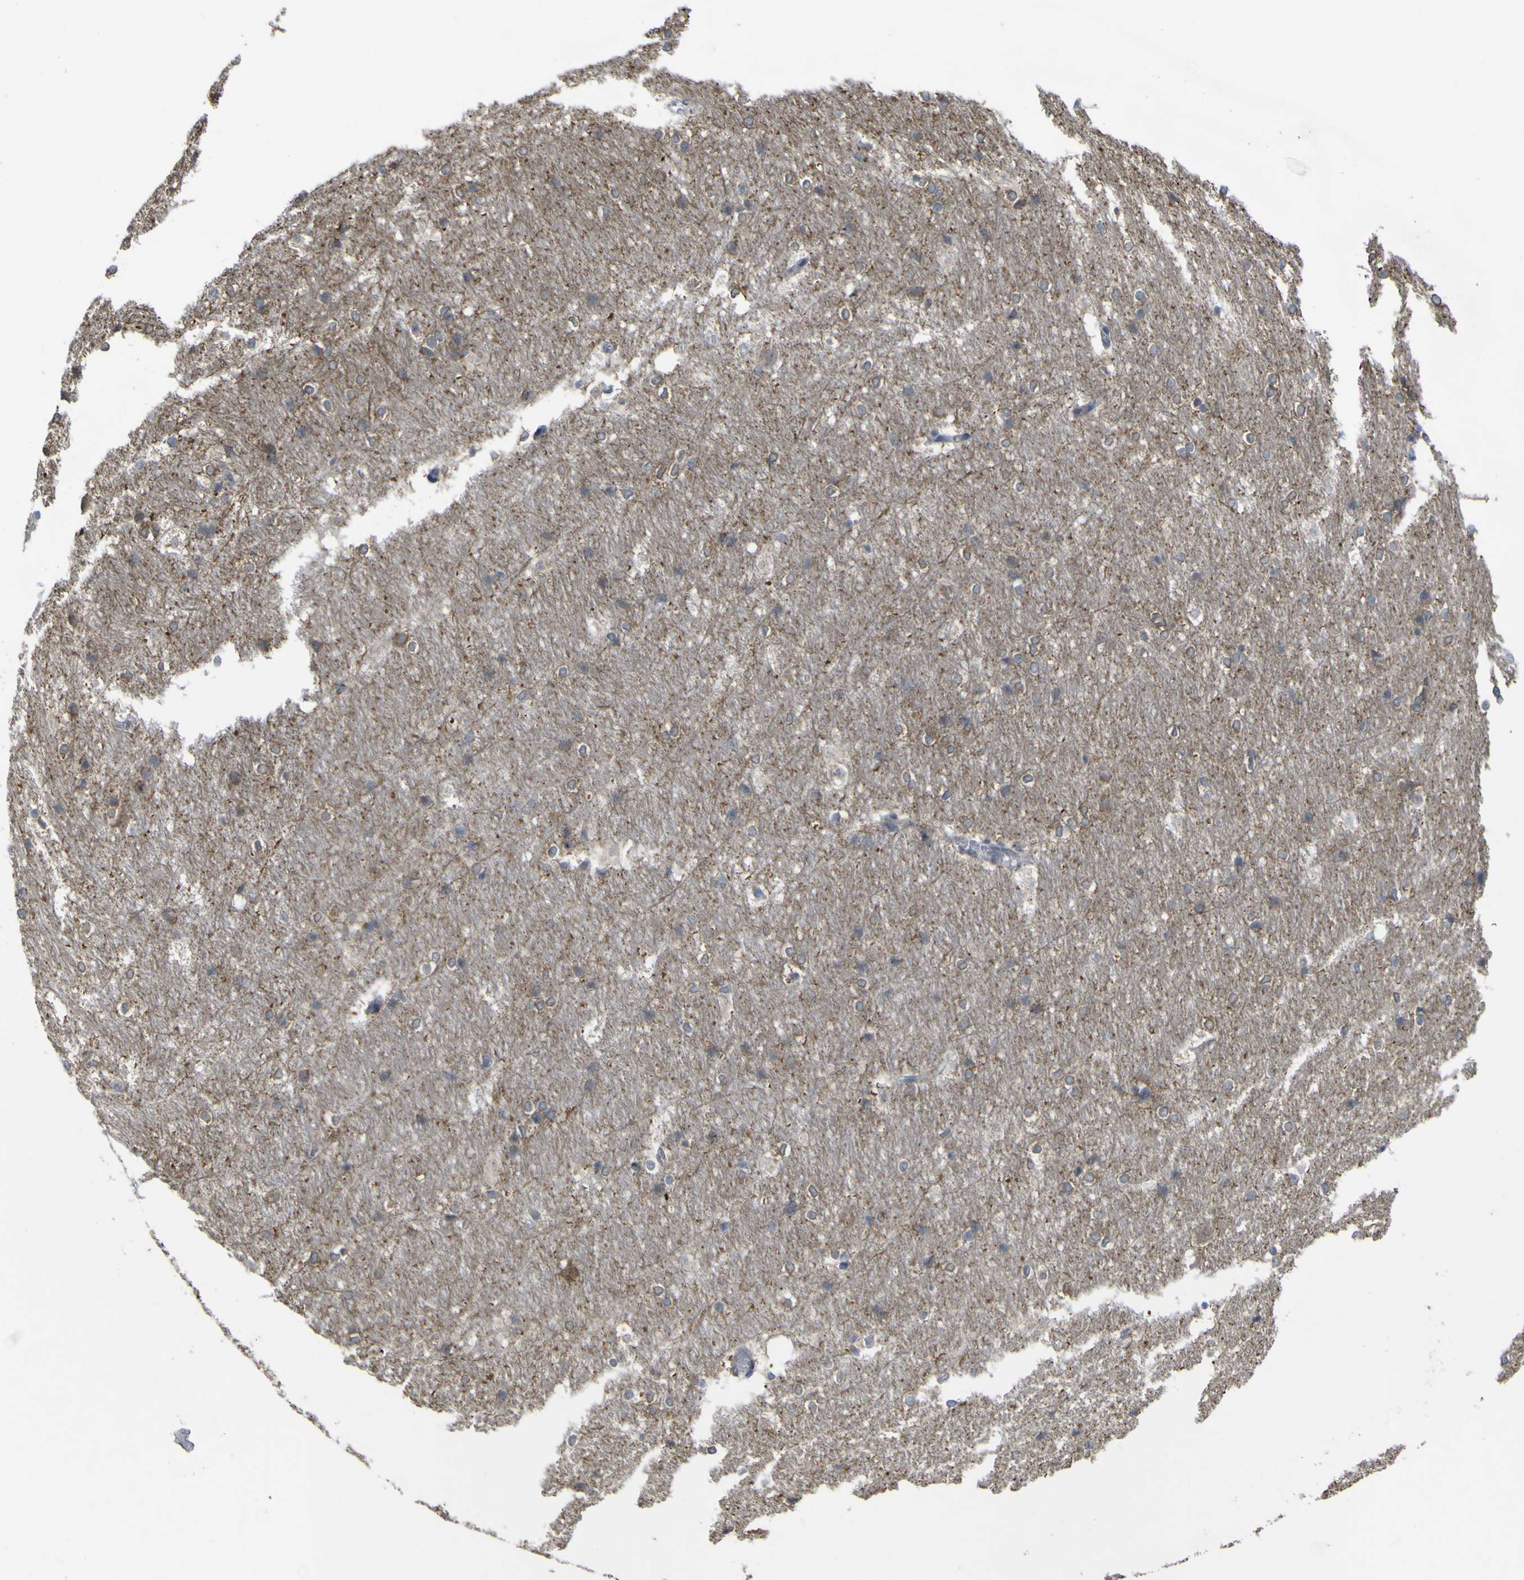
{"staining": {"intensity": "negative", "quantity": "none", "location": "none"}, "tissue": "hippocampus", "cell_type": "Glial cells", "image_type": "normal", "snomed": [{"axis": "morphology", "description": "Normal tissue, NOS"}, {"axis": "topography", "description": "Hippocampus"}], "caption": "The micrograph exhibits no significant positivity in glial cells of hippocampus. (Stains: DAB (3,3'-diaminobenzidine) immunohistochemistry (IHC) with hematoxylin counter stain, Microscopy: brightfield microscopy at high magnification).", "gene": "TNFRSF11A", "patient": {"sex": "female", "age": 19}}